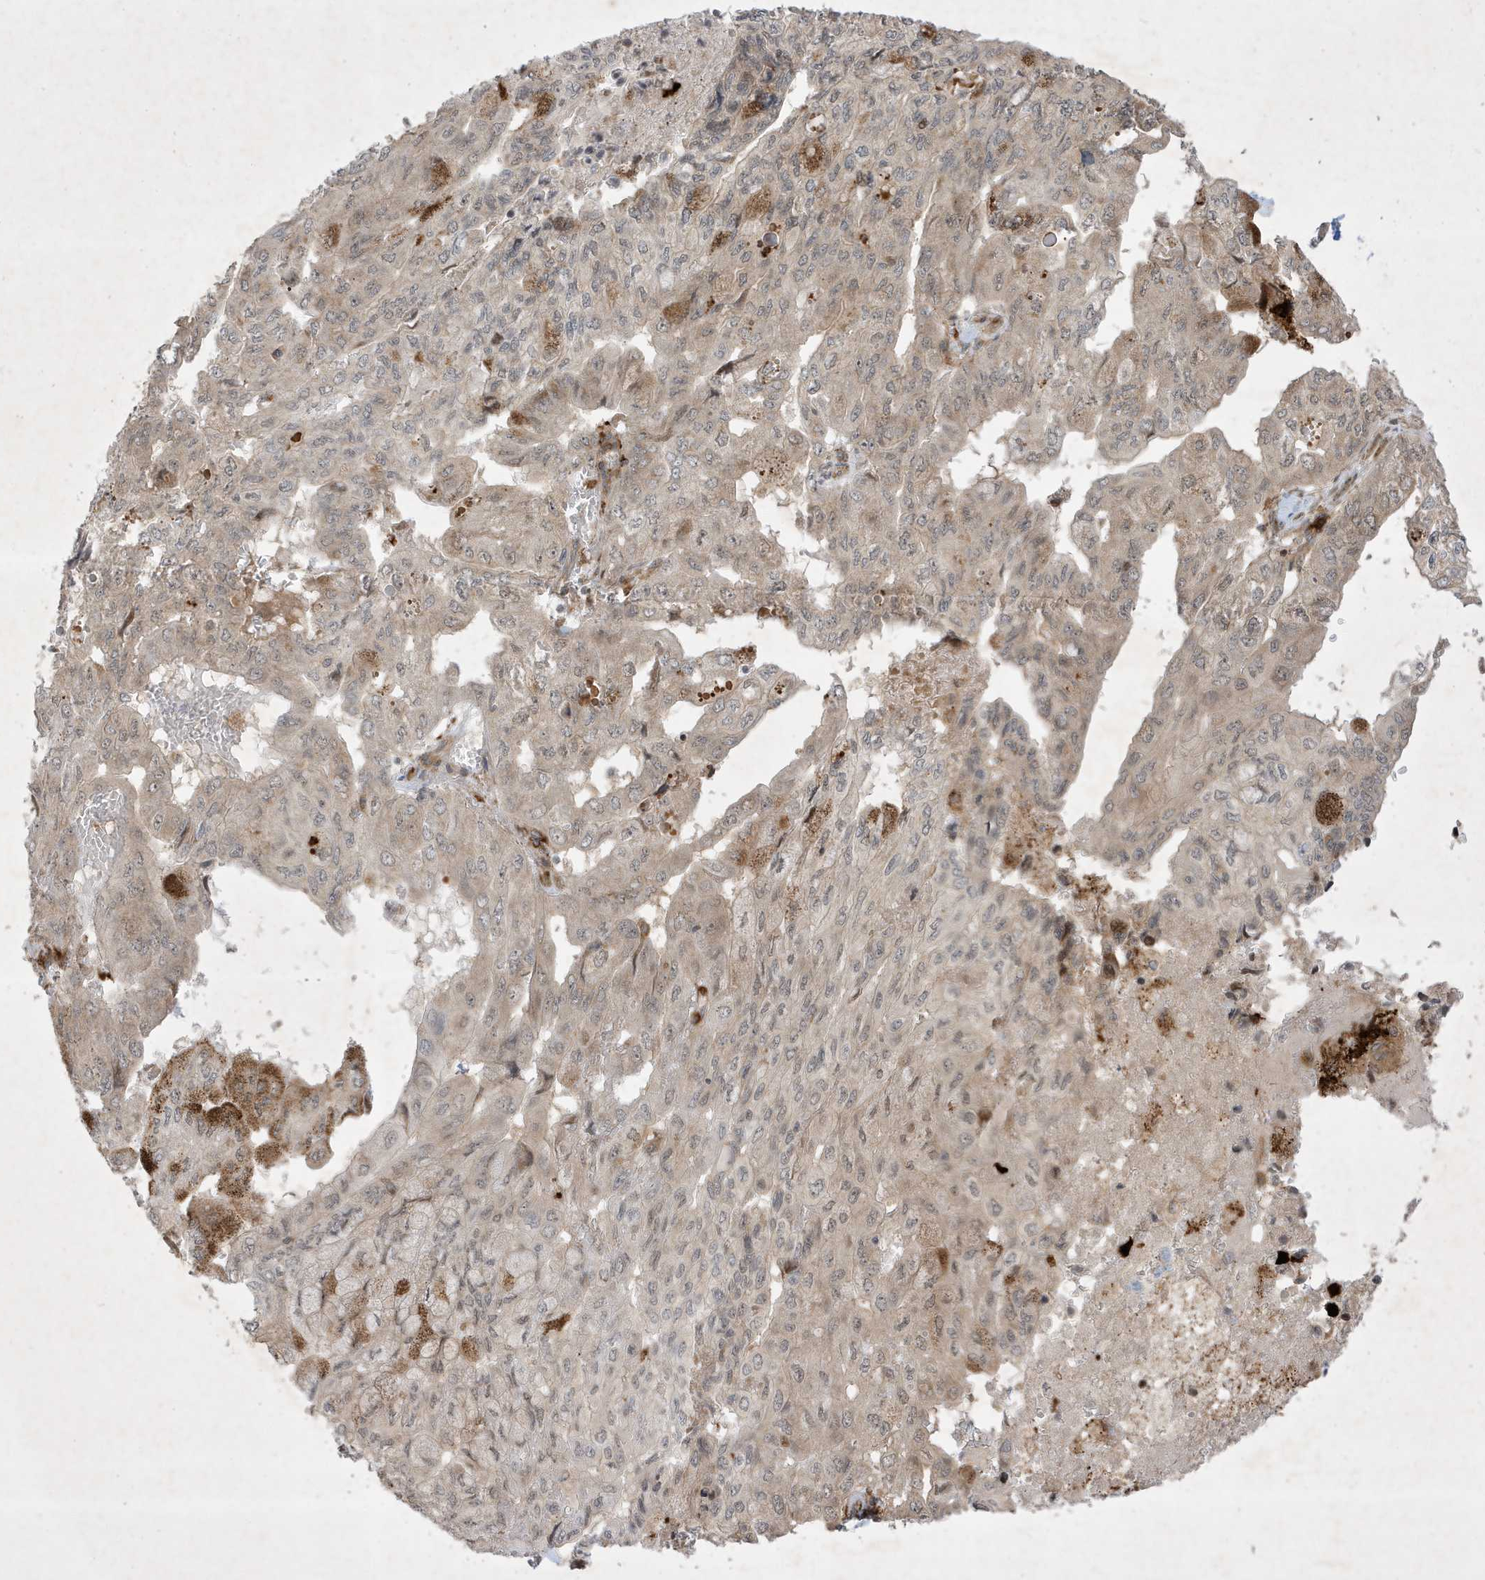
{"staining": {"intensity": "moderate", "quantity": "<25%", "location": "cytoplasmic/membranous"}, "tissue": "pancreatic cancer", "cell_type": "Tumor cells", "image_type": "cancer", "snomed": [{"axis": "morphology", "description": "Adenocarcinoma, NOS"}, {"axis": "topography", "description": "Pancreas"}], "caption": "Protein staining demonstrates moderate cytoplasmic/membranous staining in about <25% of tumor cells in pancreatic cancer.", "gene": "IFT57", "patient": {"sex": "male", "age": 51}}